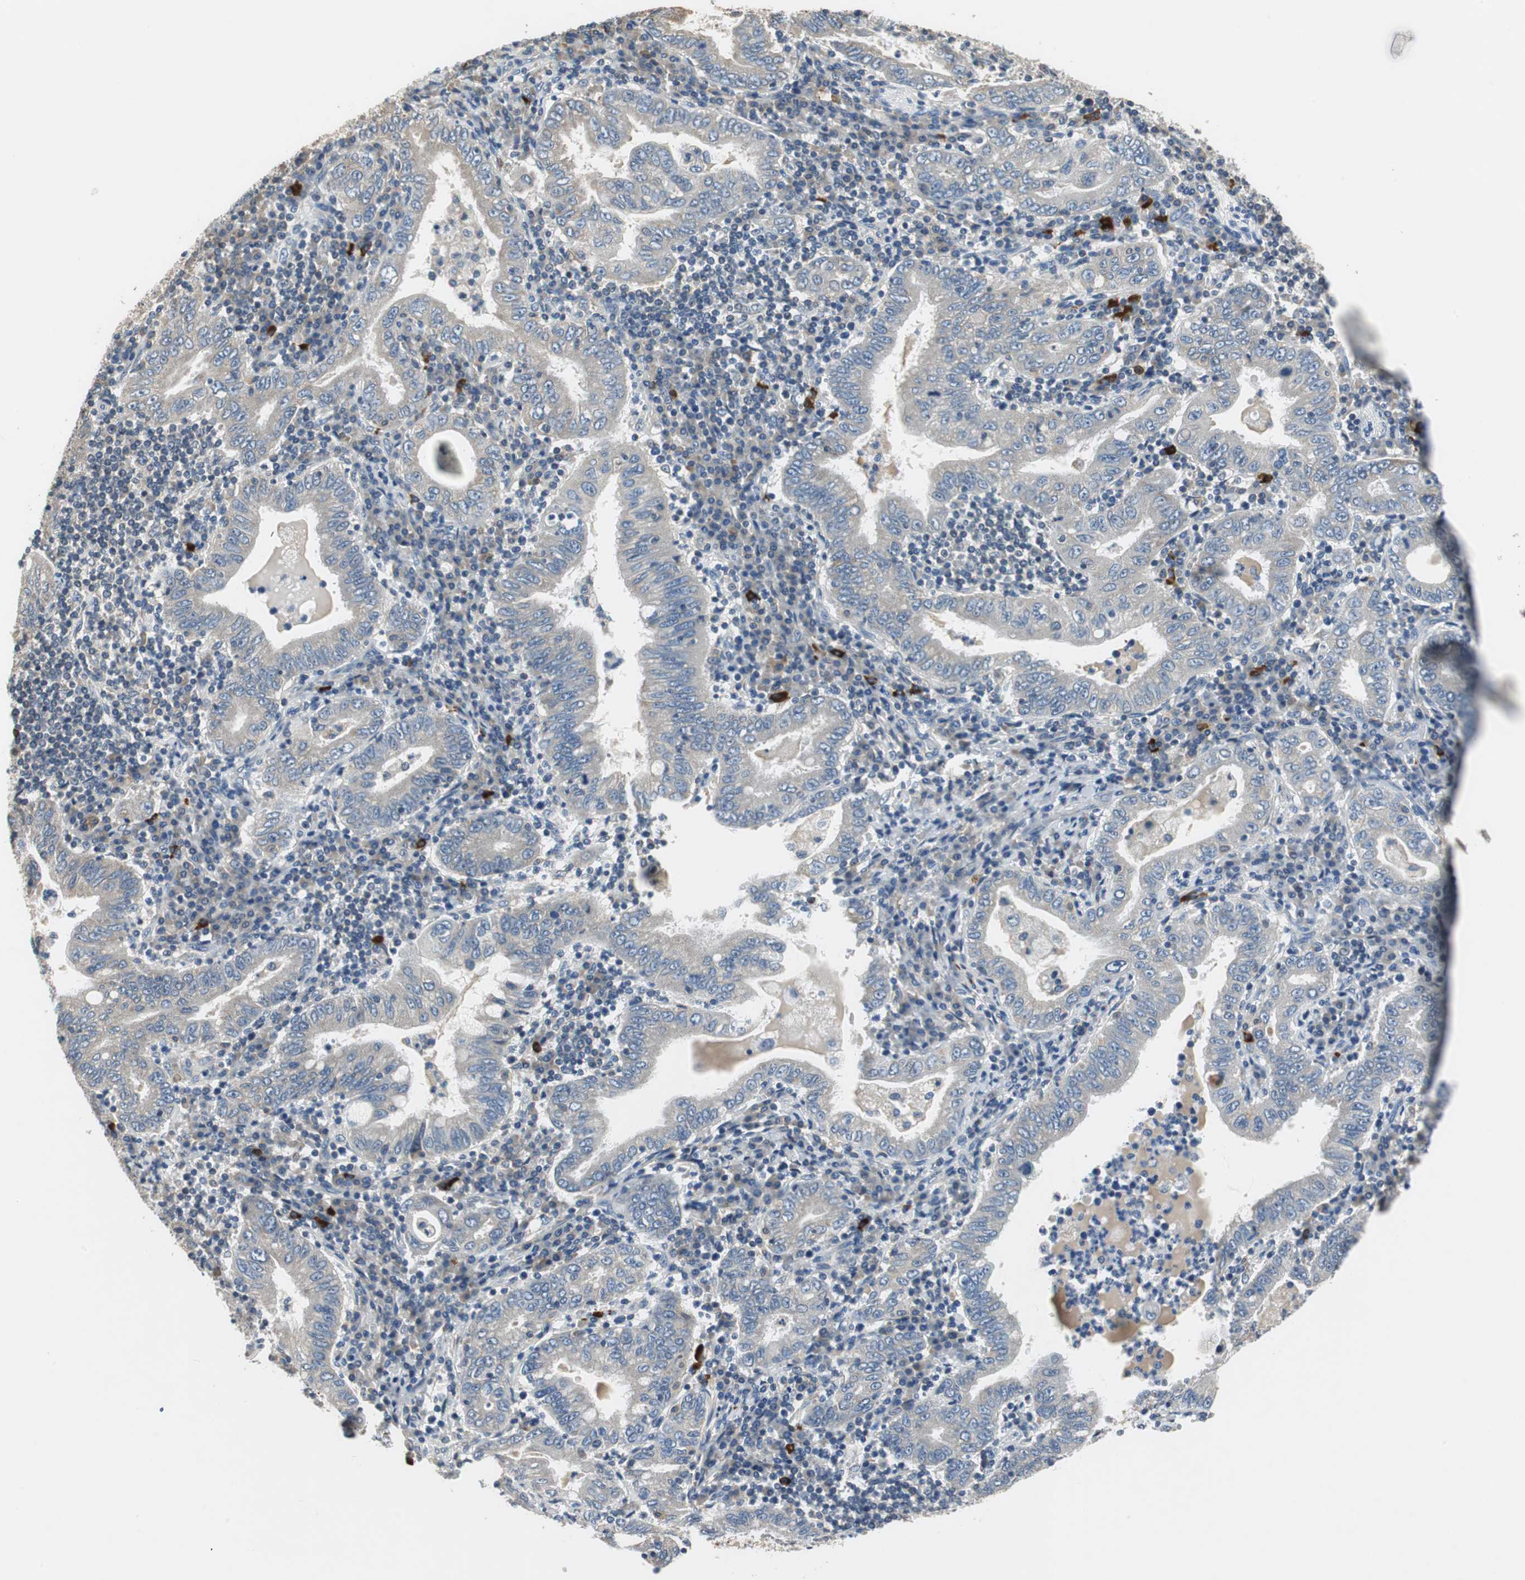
{"staining": {"intensity": "negative", "quantity": "none", "location": "none"}, "tissue": "stomach cancer", "cell_type": "Tumor cells", "image_type": "cancer", "snomed": [{"axis": "morphology", "description": "Normal tissue, NOS"}, {"axis": "morphology", "description": "Adenocarcinoma, NOS"}, {"axis": "topography", "description": "Esophagus"}, {"axis": "topography", "description": "Stomach, upper"}, {"axis": "topography", "description": "Peripheral nerve tissue"}], "caption": "The micrograph exhibits no significant staining in tumor cells of stomach adenocarcinoma. (Stains: DAB IHC with hematoxylin counter stain, Microscopy: brightfield microscopy at high magnification).", "gene": "MTIF2", "patient": {"sex": "male", "age": 62}}